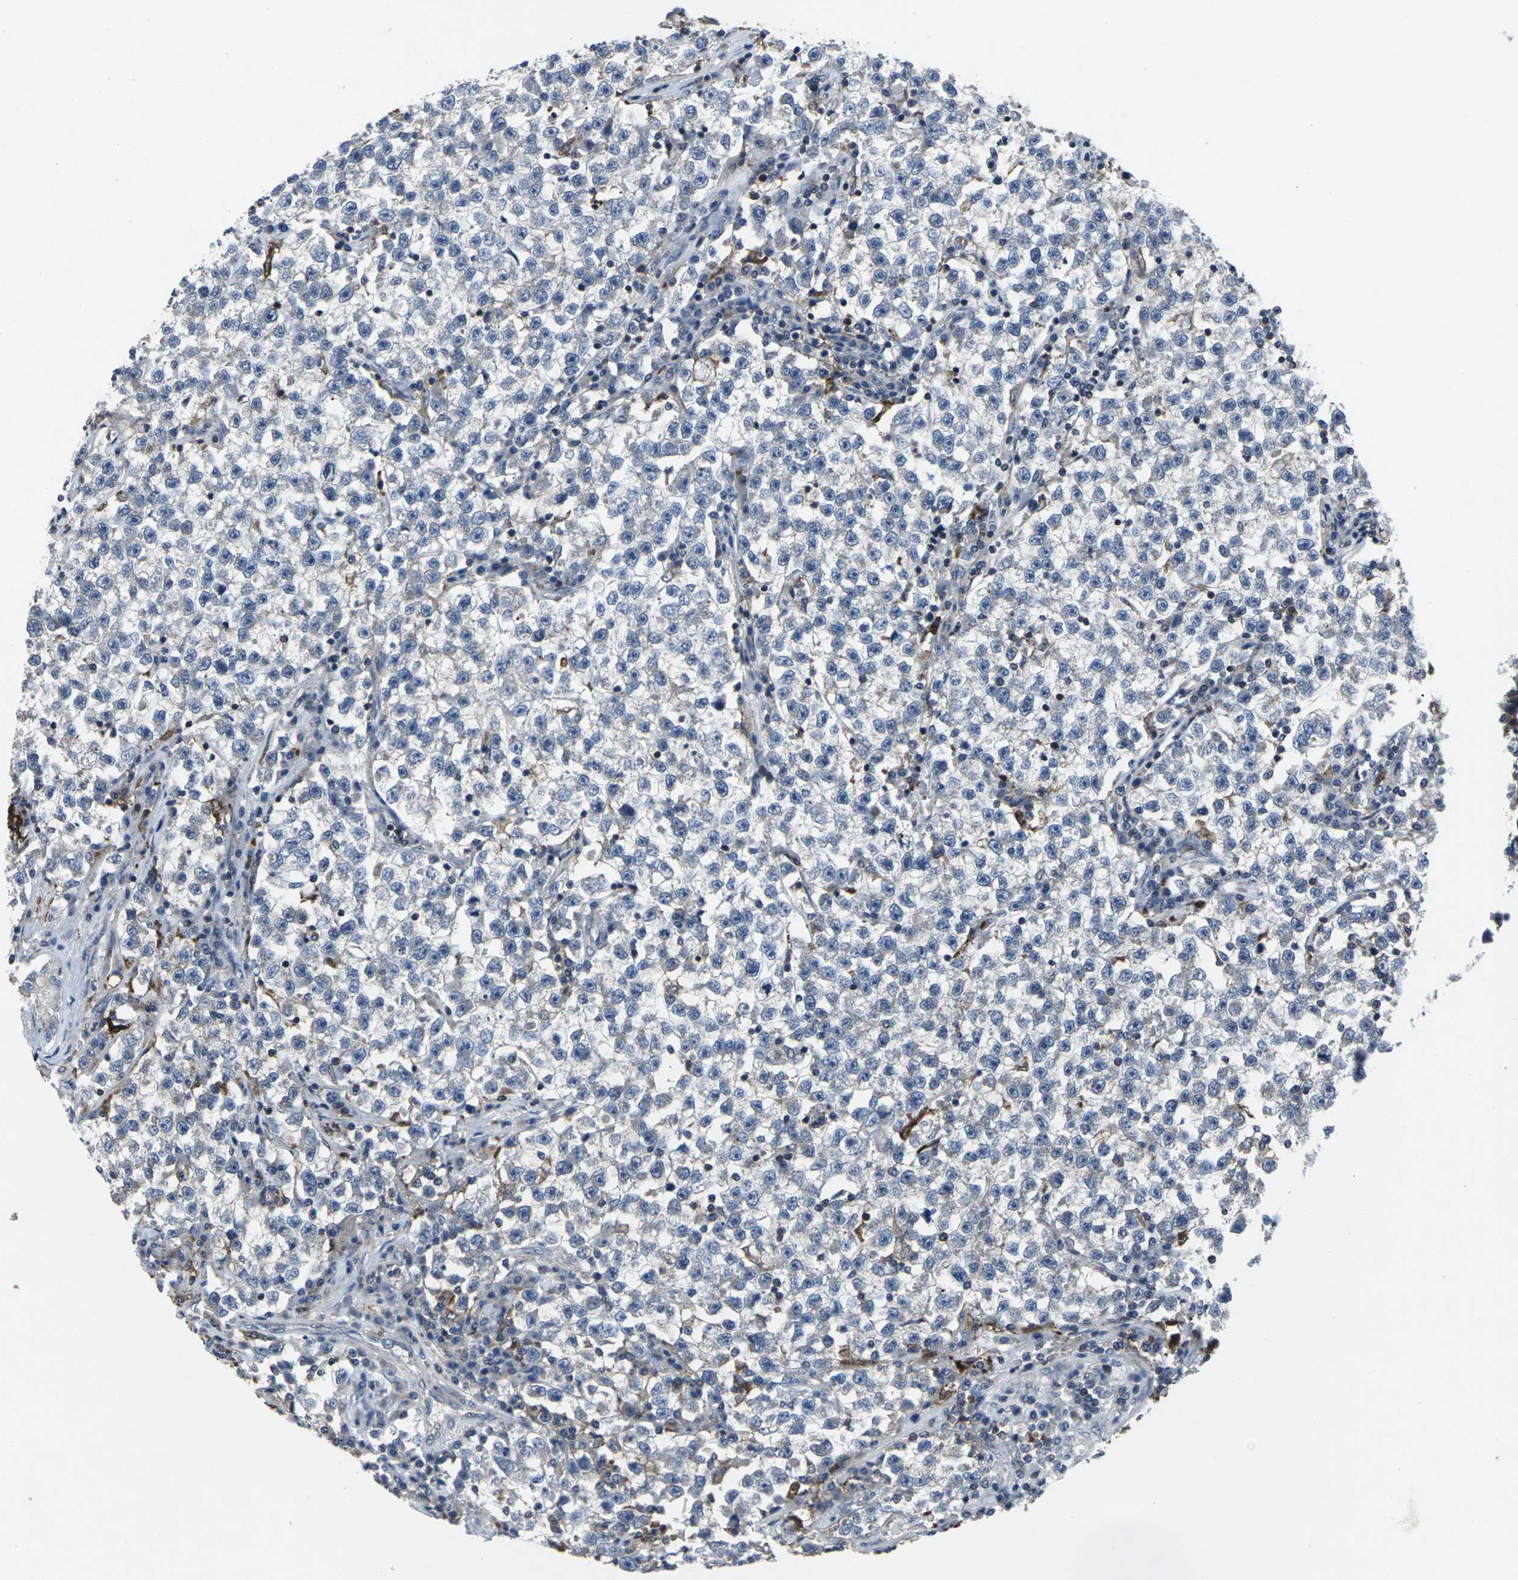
{"staining": {"intensity": "negative", "quantity": "none", "location": "none"}, "tissue": "testis cancer", "cell_type": "Tumor cells", "image_type": "cancer", "snomed": [{"axis": "morphology", "description": "Seminoma, NOS"}, {"axis": "topography", "description": "Testis"}], "caption": "A histopathology image of testis cancer stained for a protein reveals no brown staining in tumor cells. The staining is performed using DAB brown chromogen with nuclei counter-stained in using hematoxylin.", "gene": "STAT4", "patient": {"sex": "male", "age": 22}}